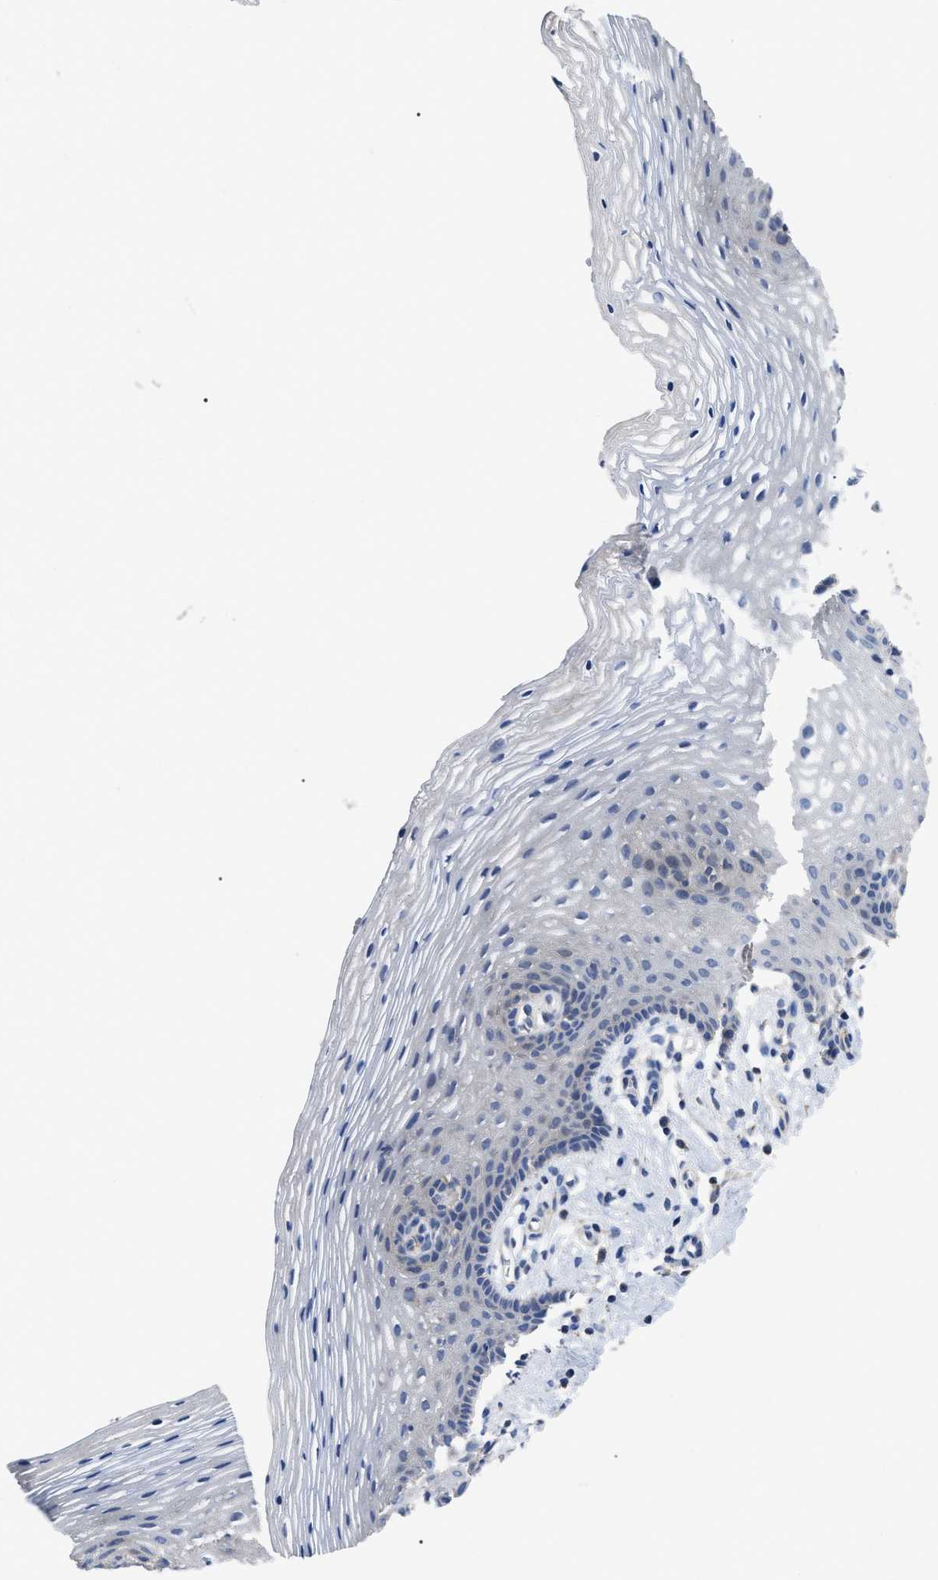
{"staining": {"intensity": "negative", "quantity": "none", "location": "none"}, "tissue": "vagina", "cell_type": "Squamous epithelial cells", "image_type": "normal", "snomed": [{"axis": "morphology", "description": "Normal tissue, NOS"}, {"axis": "topography", "description": "Vagina"}], "caption": "High power microscopy image of an immunohistochemistry histopathology image of unremarkable vagina, revealing no significant positivity in squamous epithelial cells. The staining was performed using DAB (3,3'-diaminobenzidine) to visualize the protein expression in brown, while the nuclei were stained in blue with hematoxylin (Magnification: 20x).", "gene": "RAP1GDS1", "patient": {"sex": "female", "age": 32}}